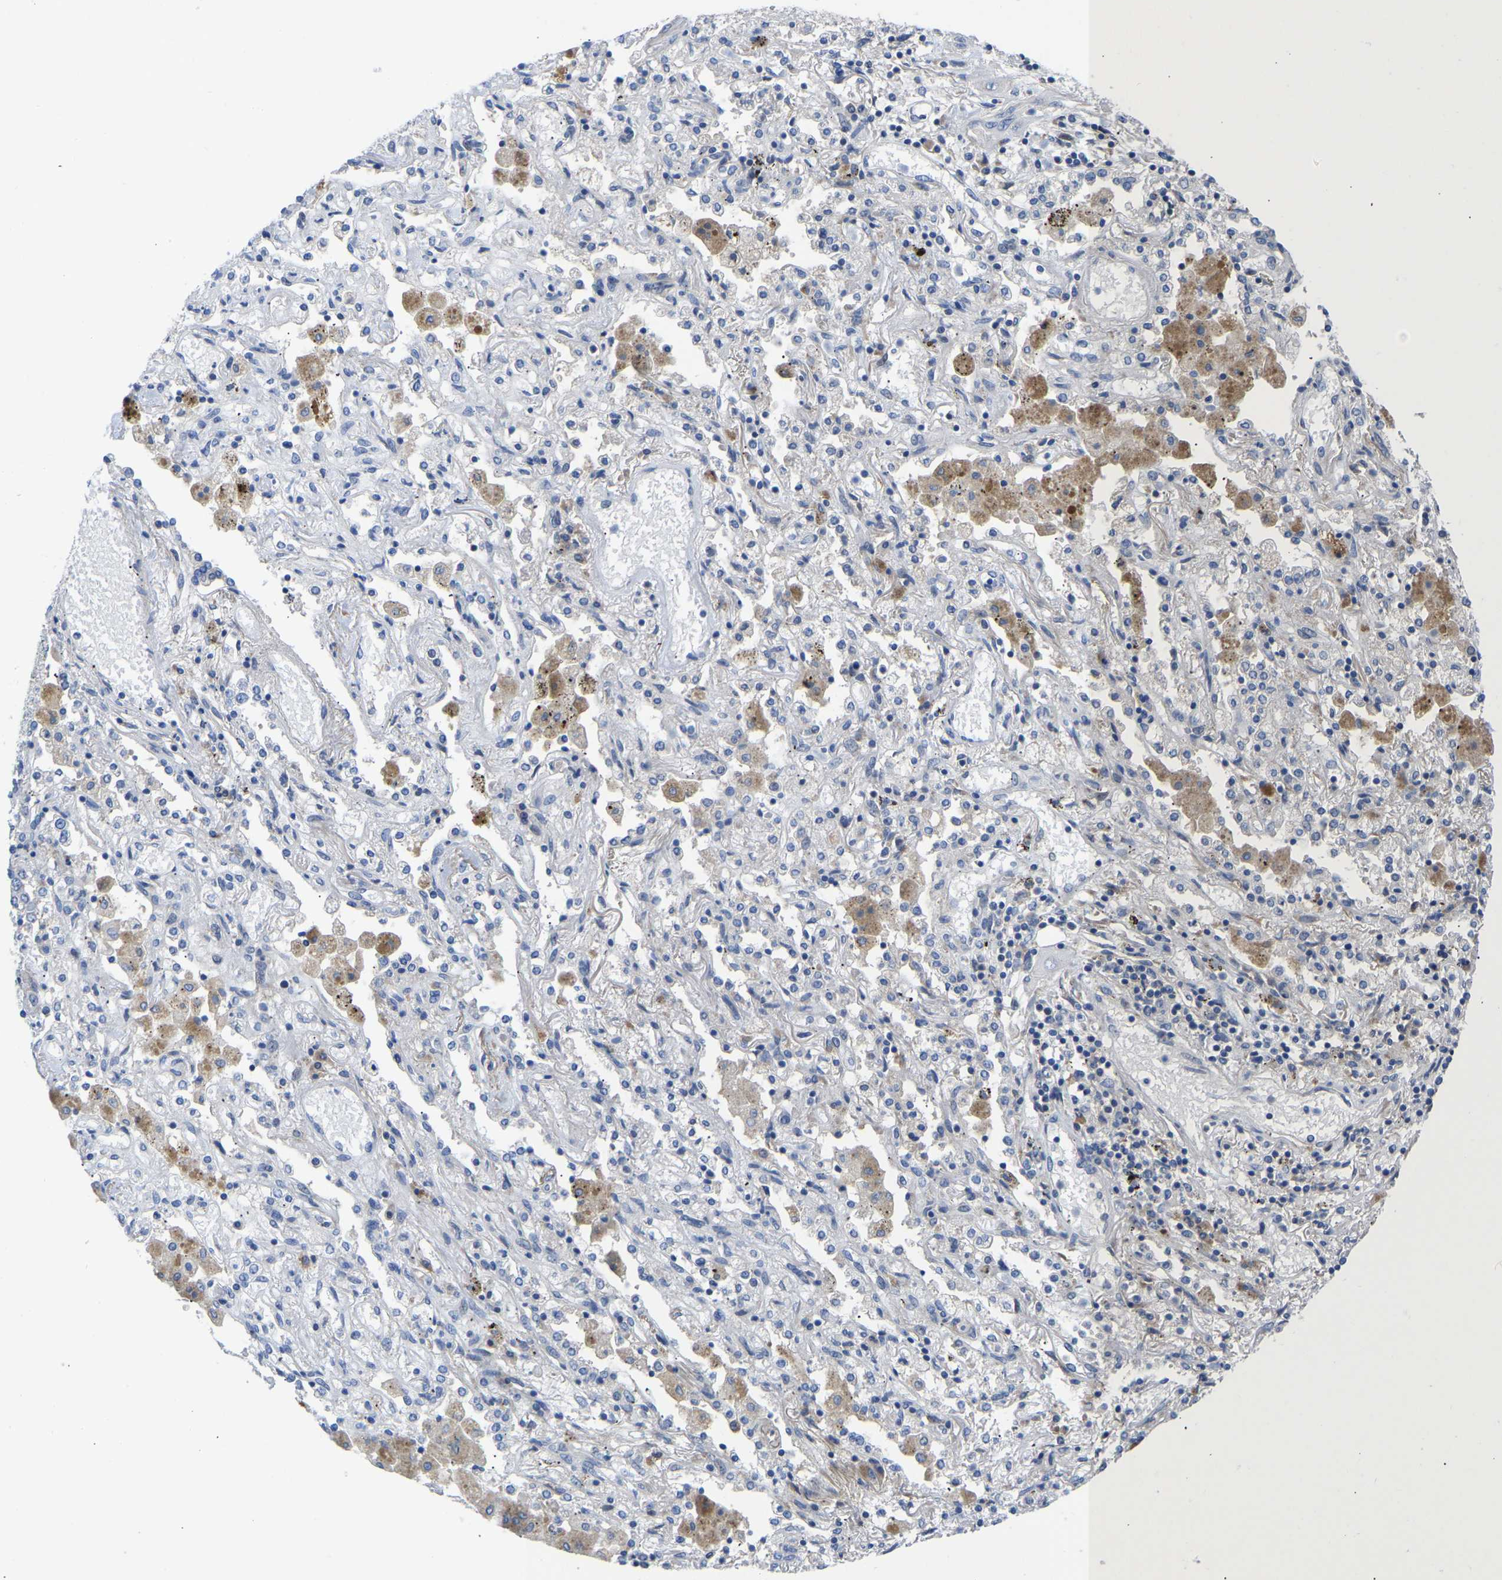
{"staining": {"intensity": "negative", "quantity": "none", "location": "none"}, "tissue": "lung cancer", "cell_type": "Tumor cells", "image_type": "cancer", "snomed": [{"axis": "morphology", "description": "Squamous cell carcinoma, NOS"}, {"axis": "topography", "description": "Lung"}], "caption": "IHC micrograph of lung squamous cell carcinoma stained for a protein (brown), which shows no staining in tumor cells.", "gene": "ABCA10", "patient": {"sex": "female", "age": 47}}